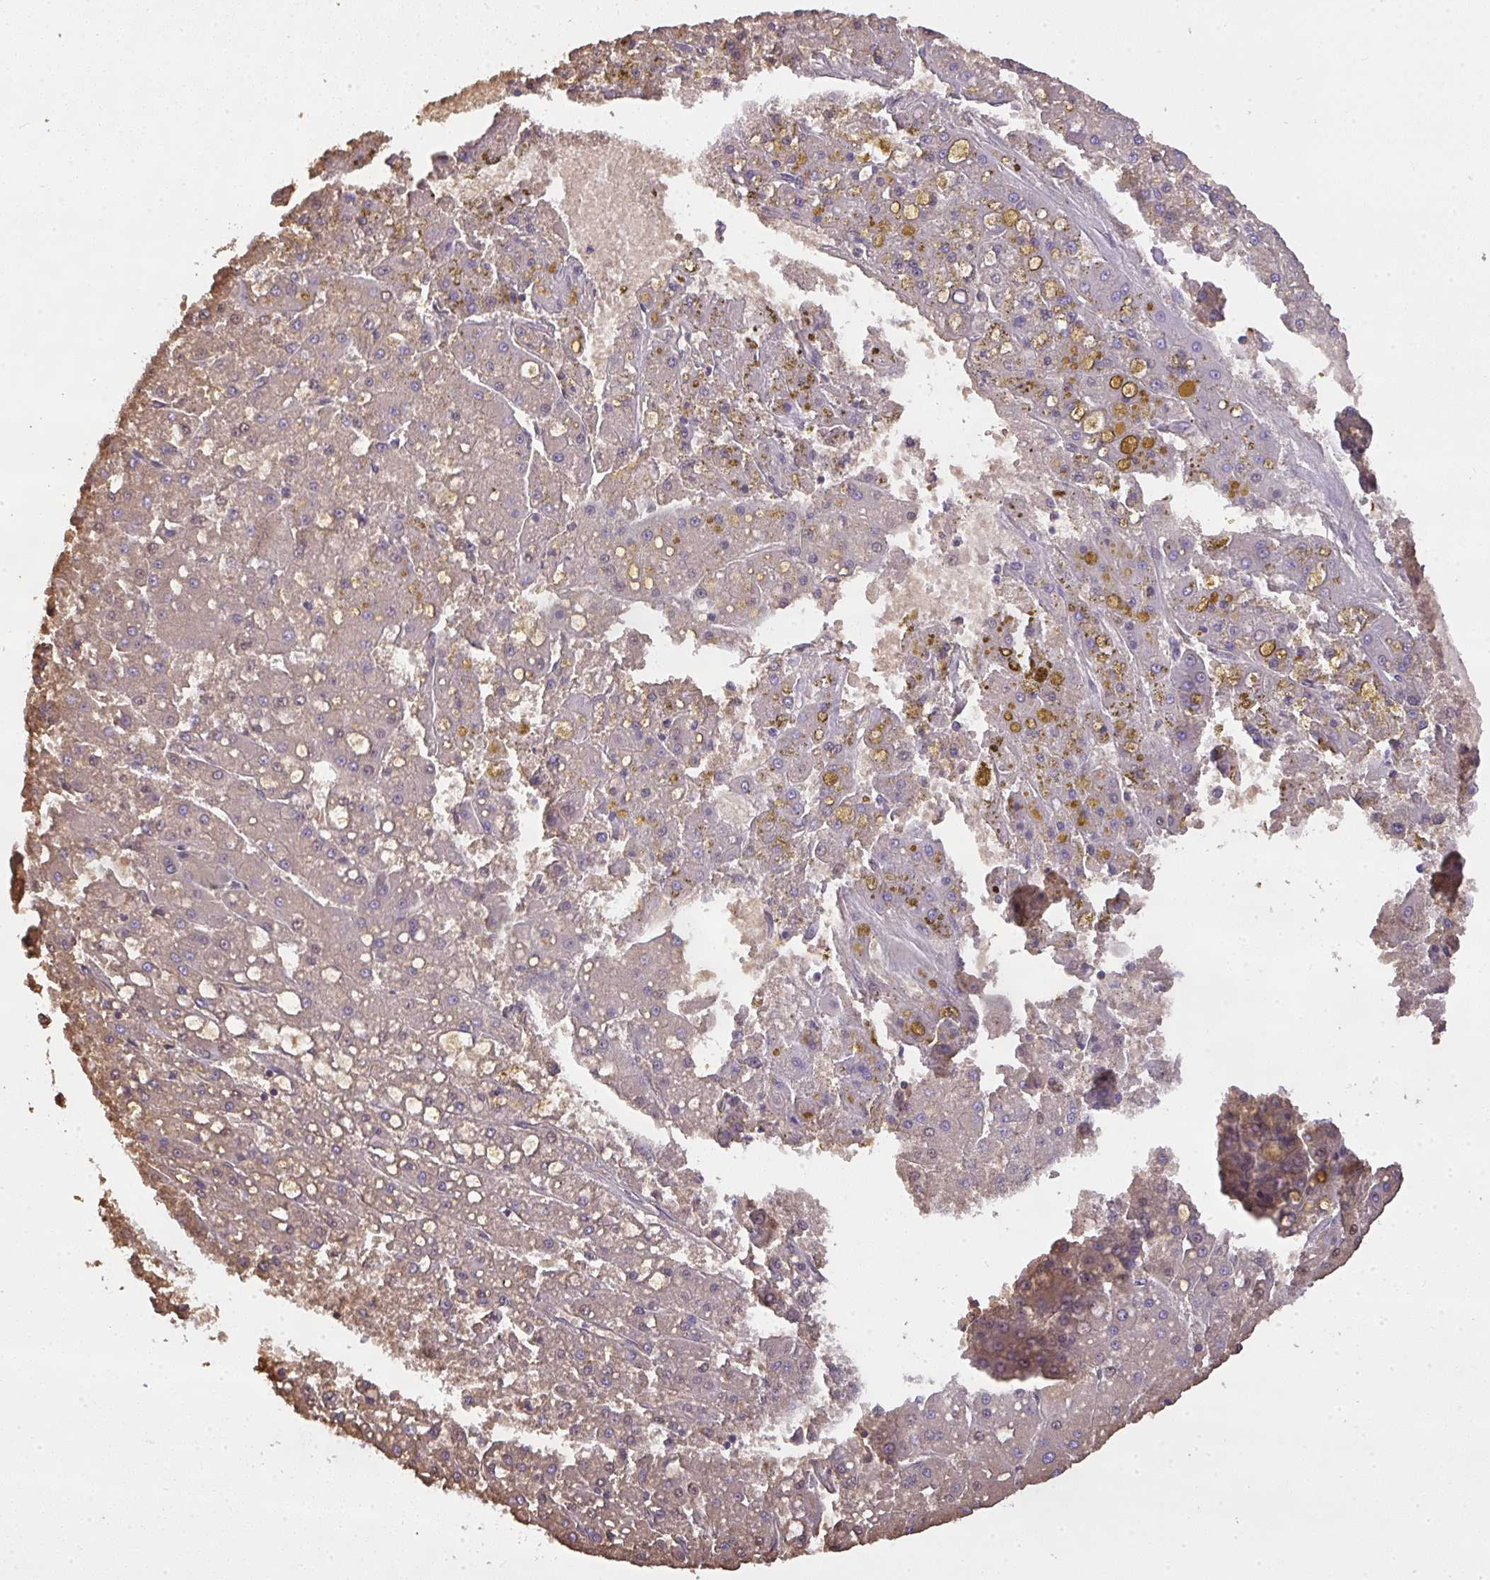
{"staining": {"intensity": "weak", "quantity": "25%-75%", "location": "cytoplasmic/membranous"}, "tissue": "liver cancer", "cell_type": "Tumor cells", "image_type": "cancer", "snomed": [{"axis": "morphology", "description": "Carcinoma, Hepatocellular, NOS"}, {"axis": "topography", "description": "Liver"}], "caption": "Weak cytoplasmic/membranous expression for a protein is present in about 25%-75% of tumor cells of liver cancer using immunohistochemistry.", "gene": "SMYD5", "patient": {"sex": "male", "age": 67}}